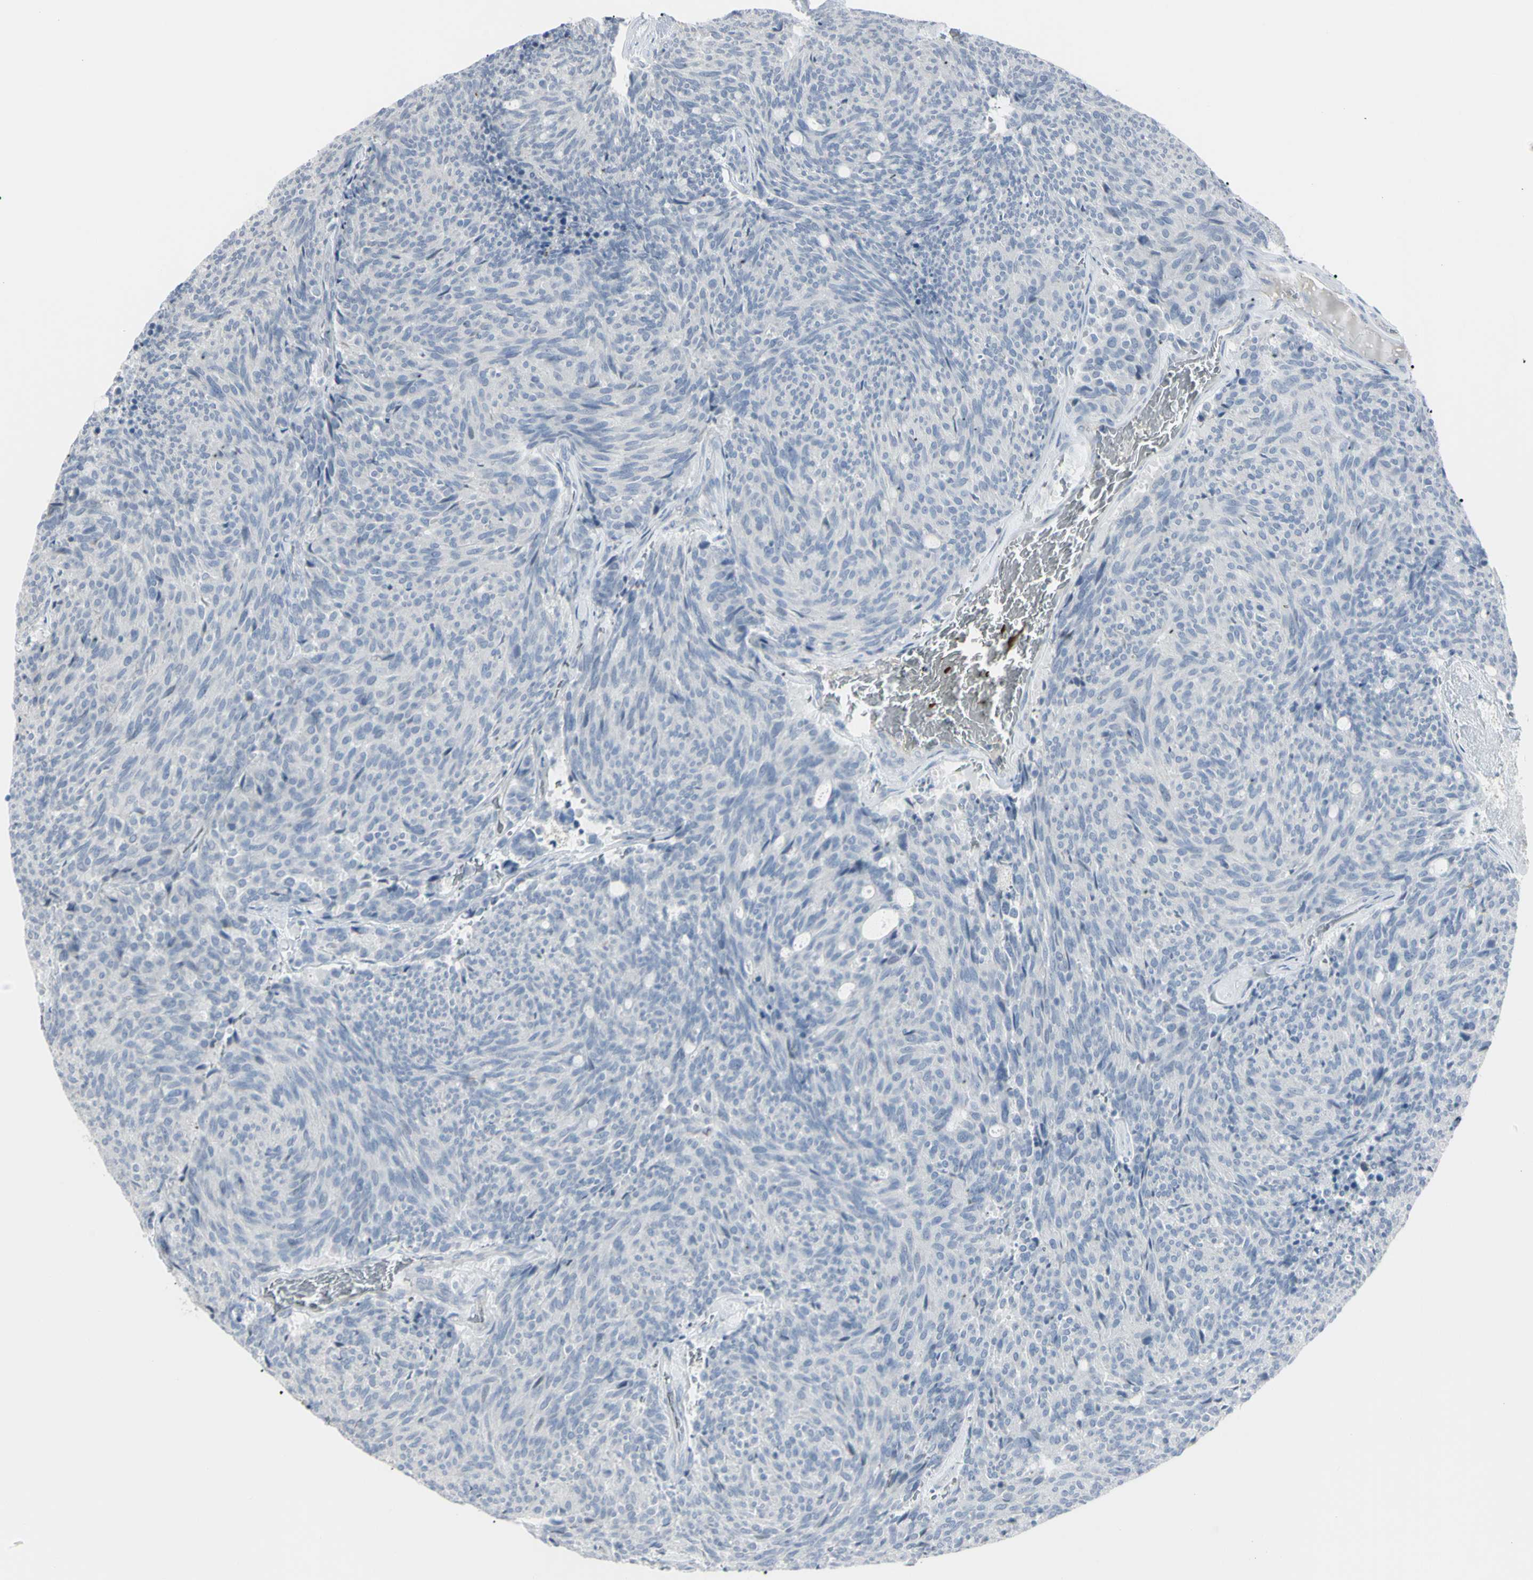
{"staining": {"intensity": "negative", "quantity": "none", "location": "none"}, "tissue": "carcinoid", "cell_type": "Tumor cells", "image_type": "cancer", "snomed": [{"axis": "morphology", "description": "Carcinoid, malignant, NOS"}, {"axis": "topography", "description": "Pancreas"}], "caption": "The image shows no staining of tumor cells in carcinoid. (DAB (3,3'-diaminobenzidine) immunohistochemistry (IHC), high magnification).", "gene": "PIP", "patient": {"sex": "female", "age": 54}}